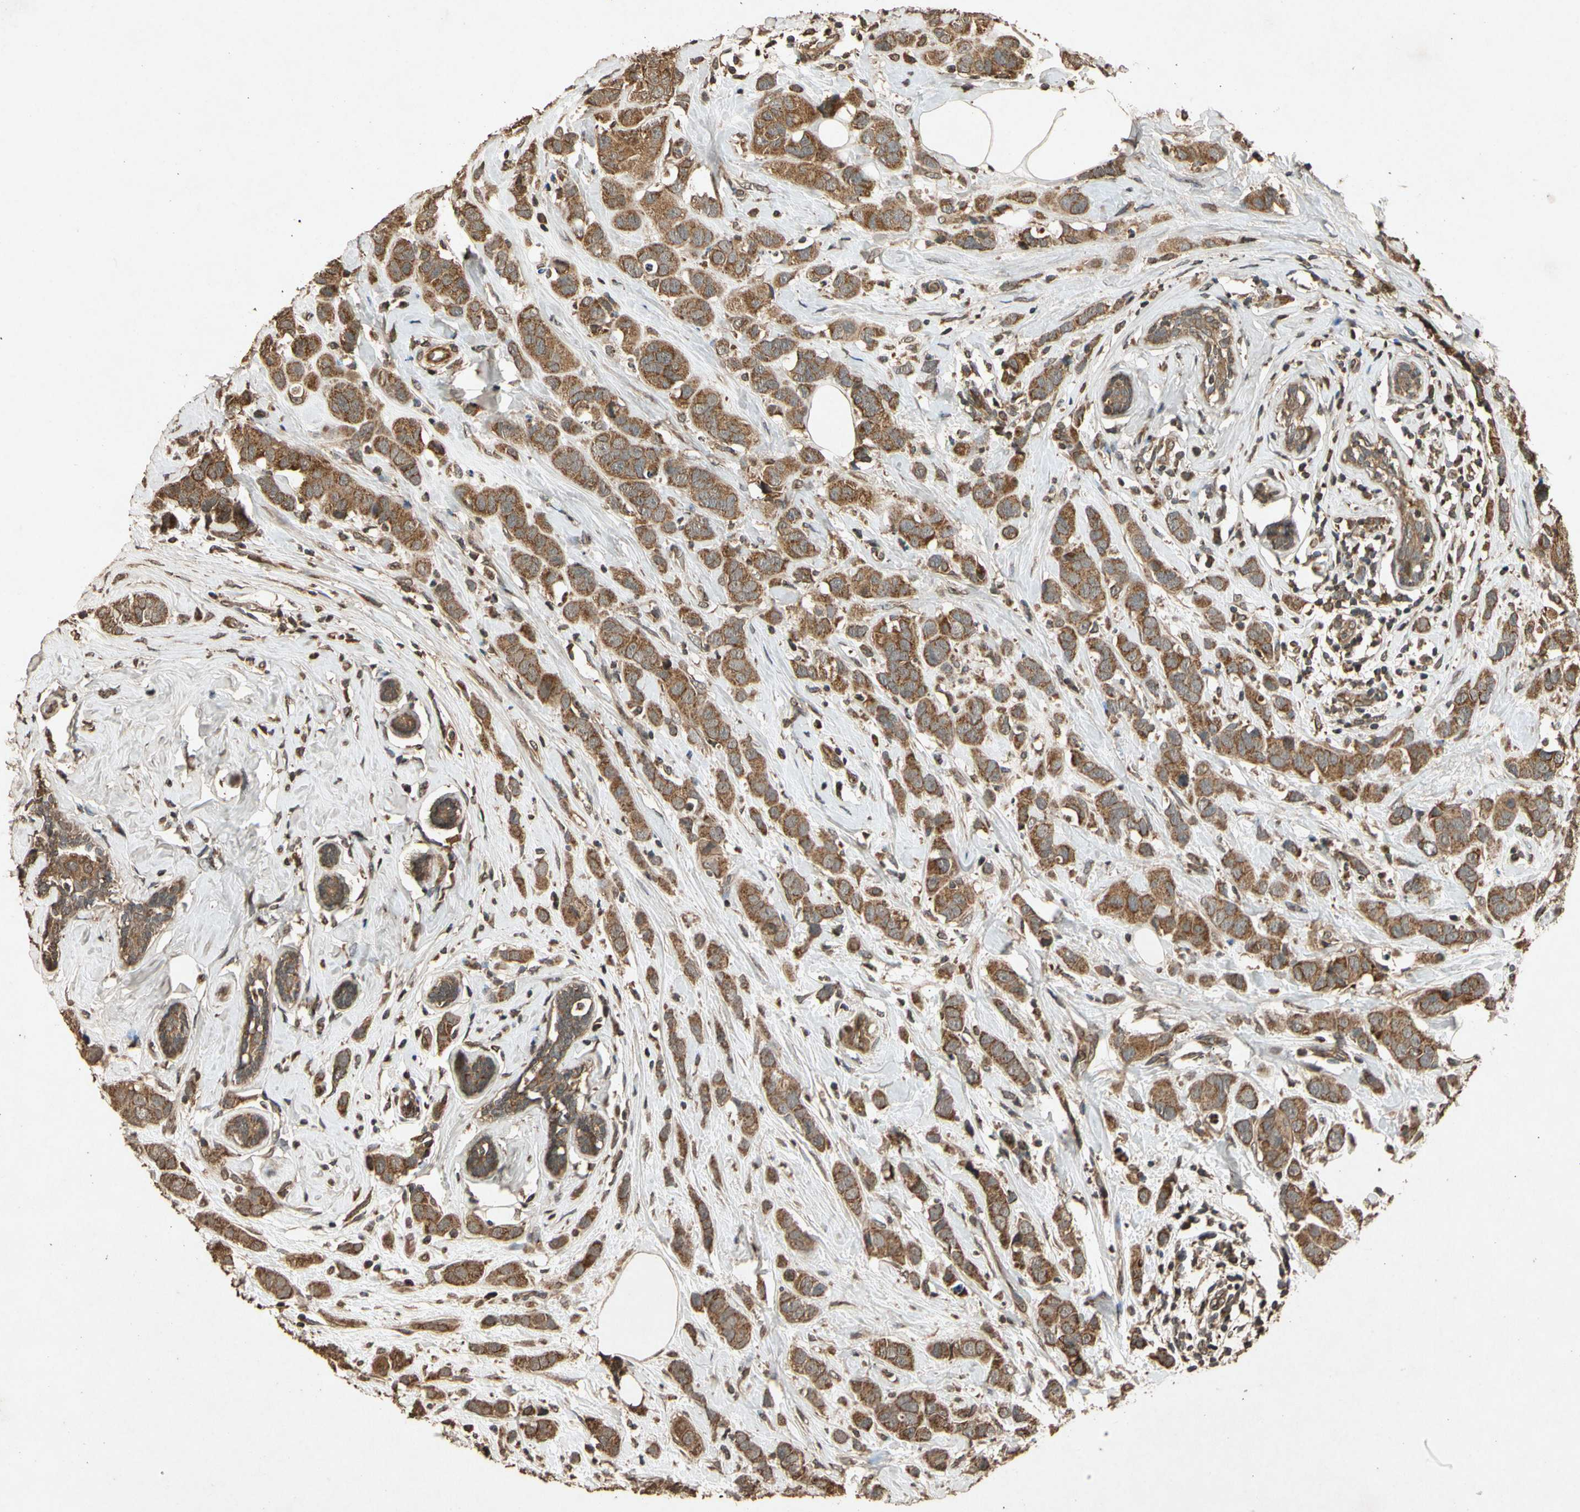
{"staining": {"intensity": "strong", "quantity": ">75%", "location": "cytoplasmic/membranous"}, "tissue": "breast cancer", "cell_type": "Tumor cells", "image_type": "cancer", "snomed": [{"axis": "morphology", "description": "Normal tissue, NOS"}, {"axis": "morphology", "description": "Duct carcinoma"}, {"axis": "topography", "description": "Breast"}], "caption": "The photomicrograph displays staining of breast cancer (infiltrating ductal carcinoma), revealing strong cytoplasmic/membranous protein positivity (brown color) within tumor cells. The staining was performed using DAB to visualize the protein expression in brown, while the nuclei were stained in blue with hematoxylin (Magnification: 20x).", "gene": "TXN2", "patient": {"sex": "female", "age": 50}}